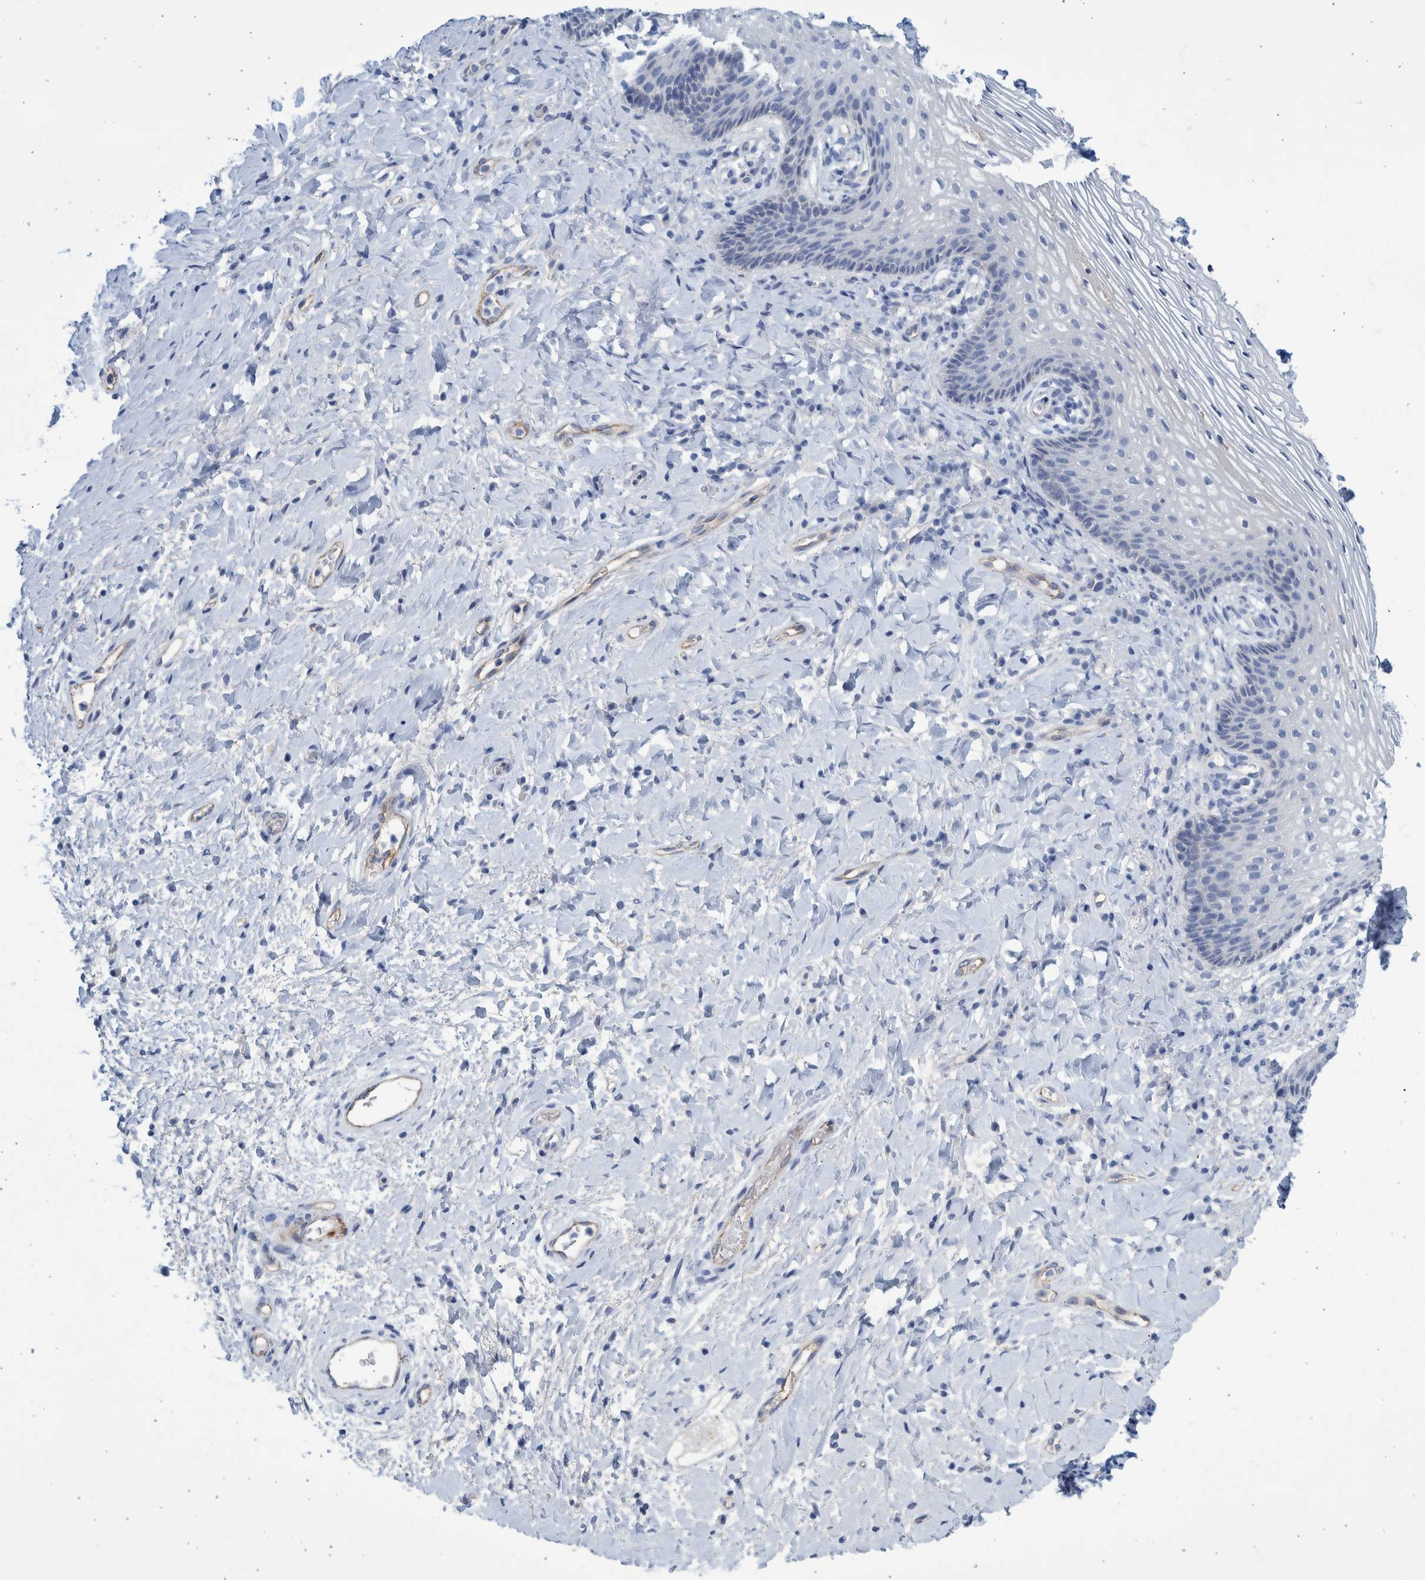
{"staining": {"intensity": "negative", "quantity": "none", "location": "none"}, "tissue": "vagina", "cell_type": "Squamous epithelial cells", "image_type": "normal", "snomed": [{"axis": "morphology", "description": "Normal tissue, NOS"}, {"axis": "topography", "description": "Vagina"}], "caption": "IHC of unremarkable human vagina reveals no positivity in squamous epithelial cells. Nuclei are stained in blue.", "gene": "SLC34A3", "patient": {"sex": "female", "age": 60}}